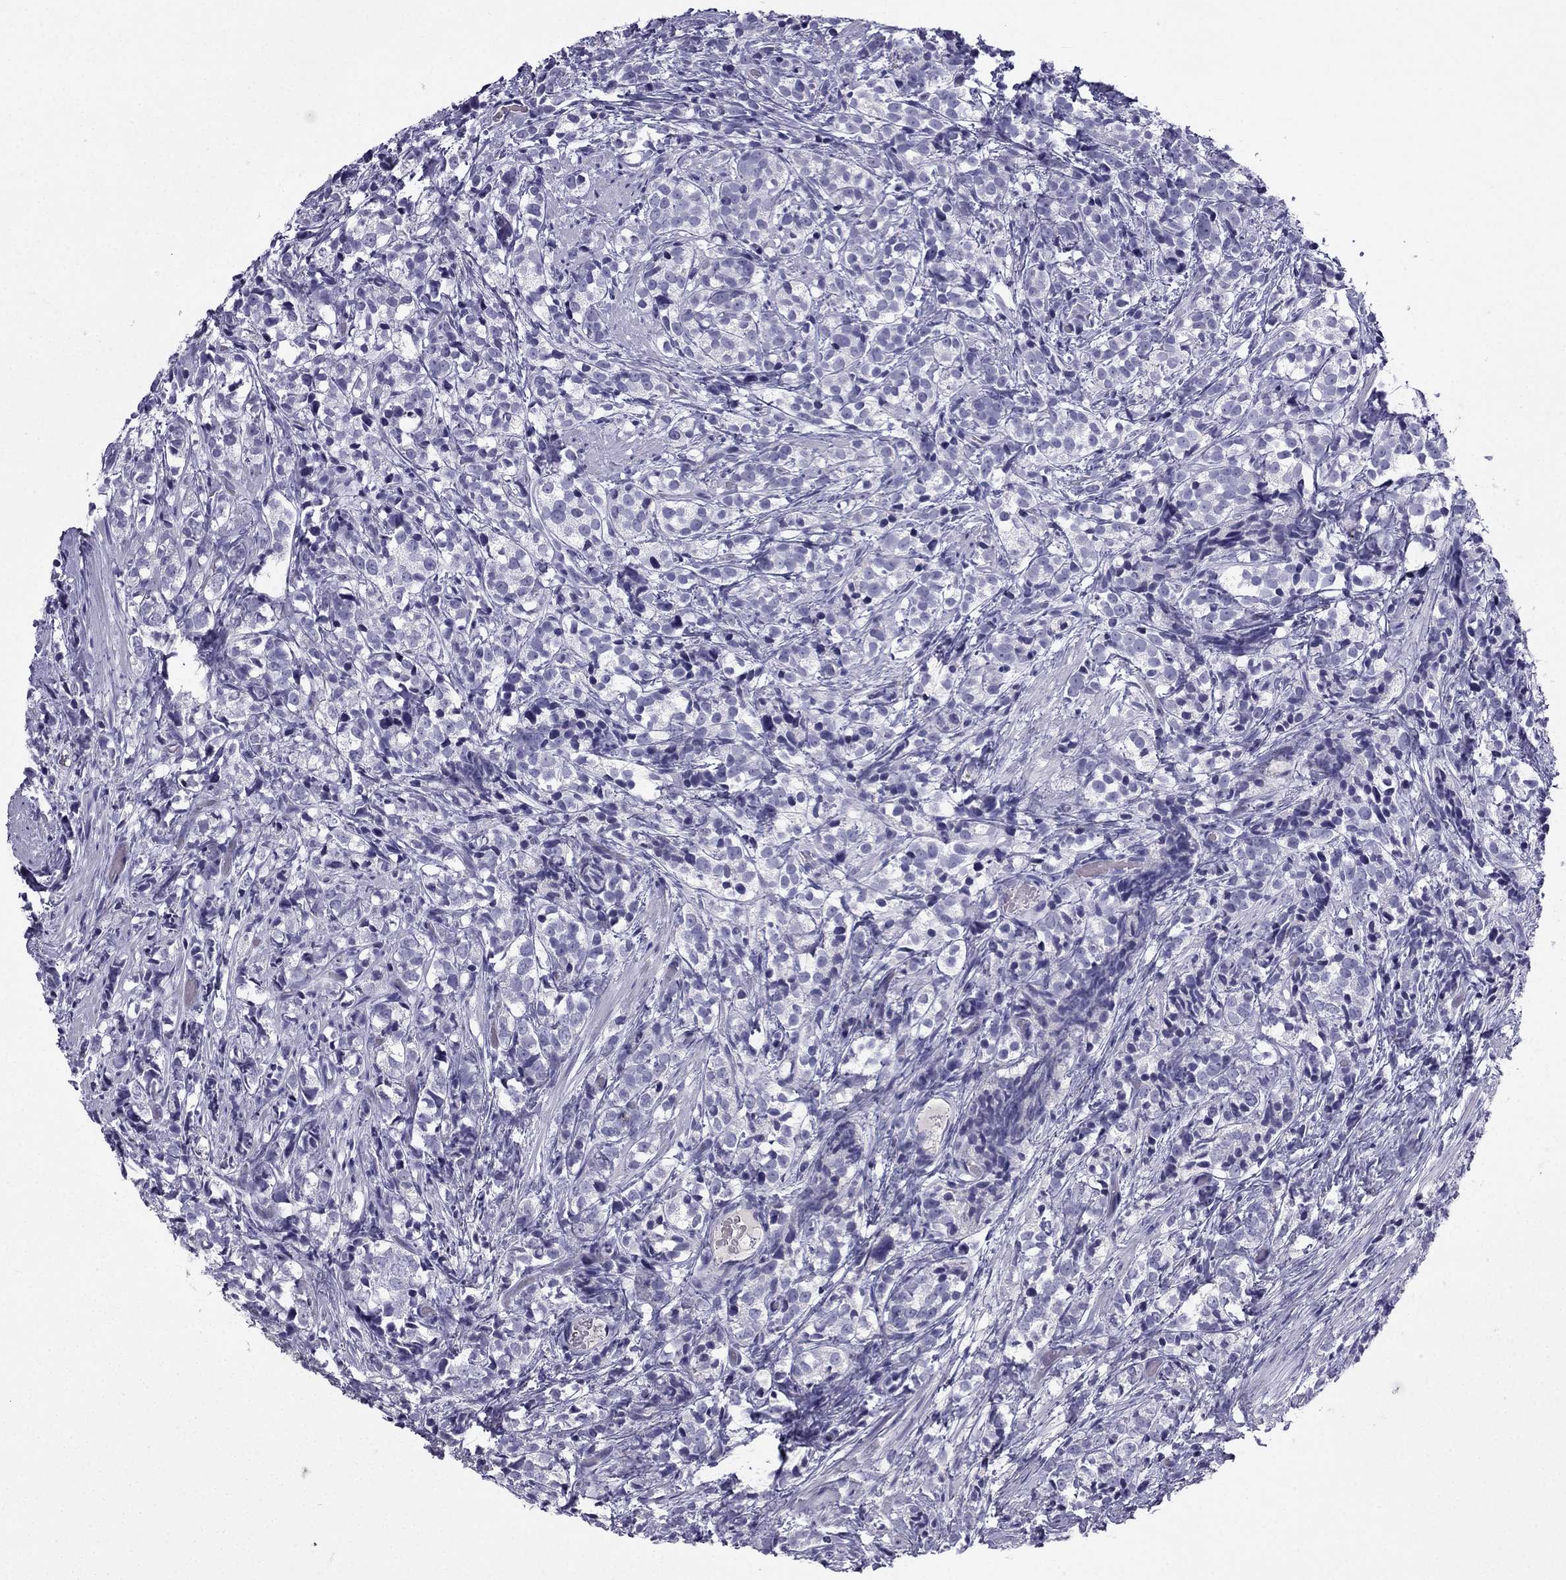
{"staining": {"intensity": "negative", "quantity": "none", "location": "none"}, "tissue": "prostate cancer", "cell_type": "Tumor cells", "image_type": "cancer", "snomed": [{"axis": "morphology", "description": "Adenocarcinoma, High grade"}, {"axis": "topography", "description": "Prostate"}], "caption": "Immunohistochemical staining of human prostate cancer (adenocarcinoma (high-grade)) demonstrates no significant expression in tumor cells. (DAB immunohistochemistry (IHC) with hematoxylin counter stain).", "gene": "NPTX1", "patient": {"sex": "male", "age": 53}}